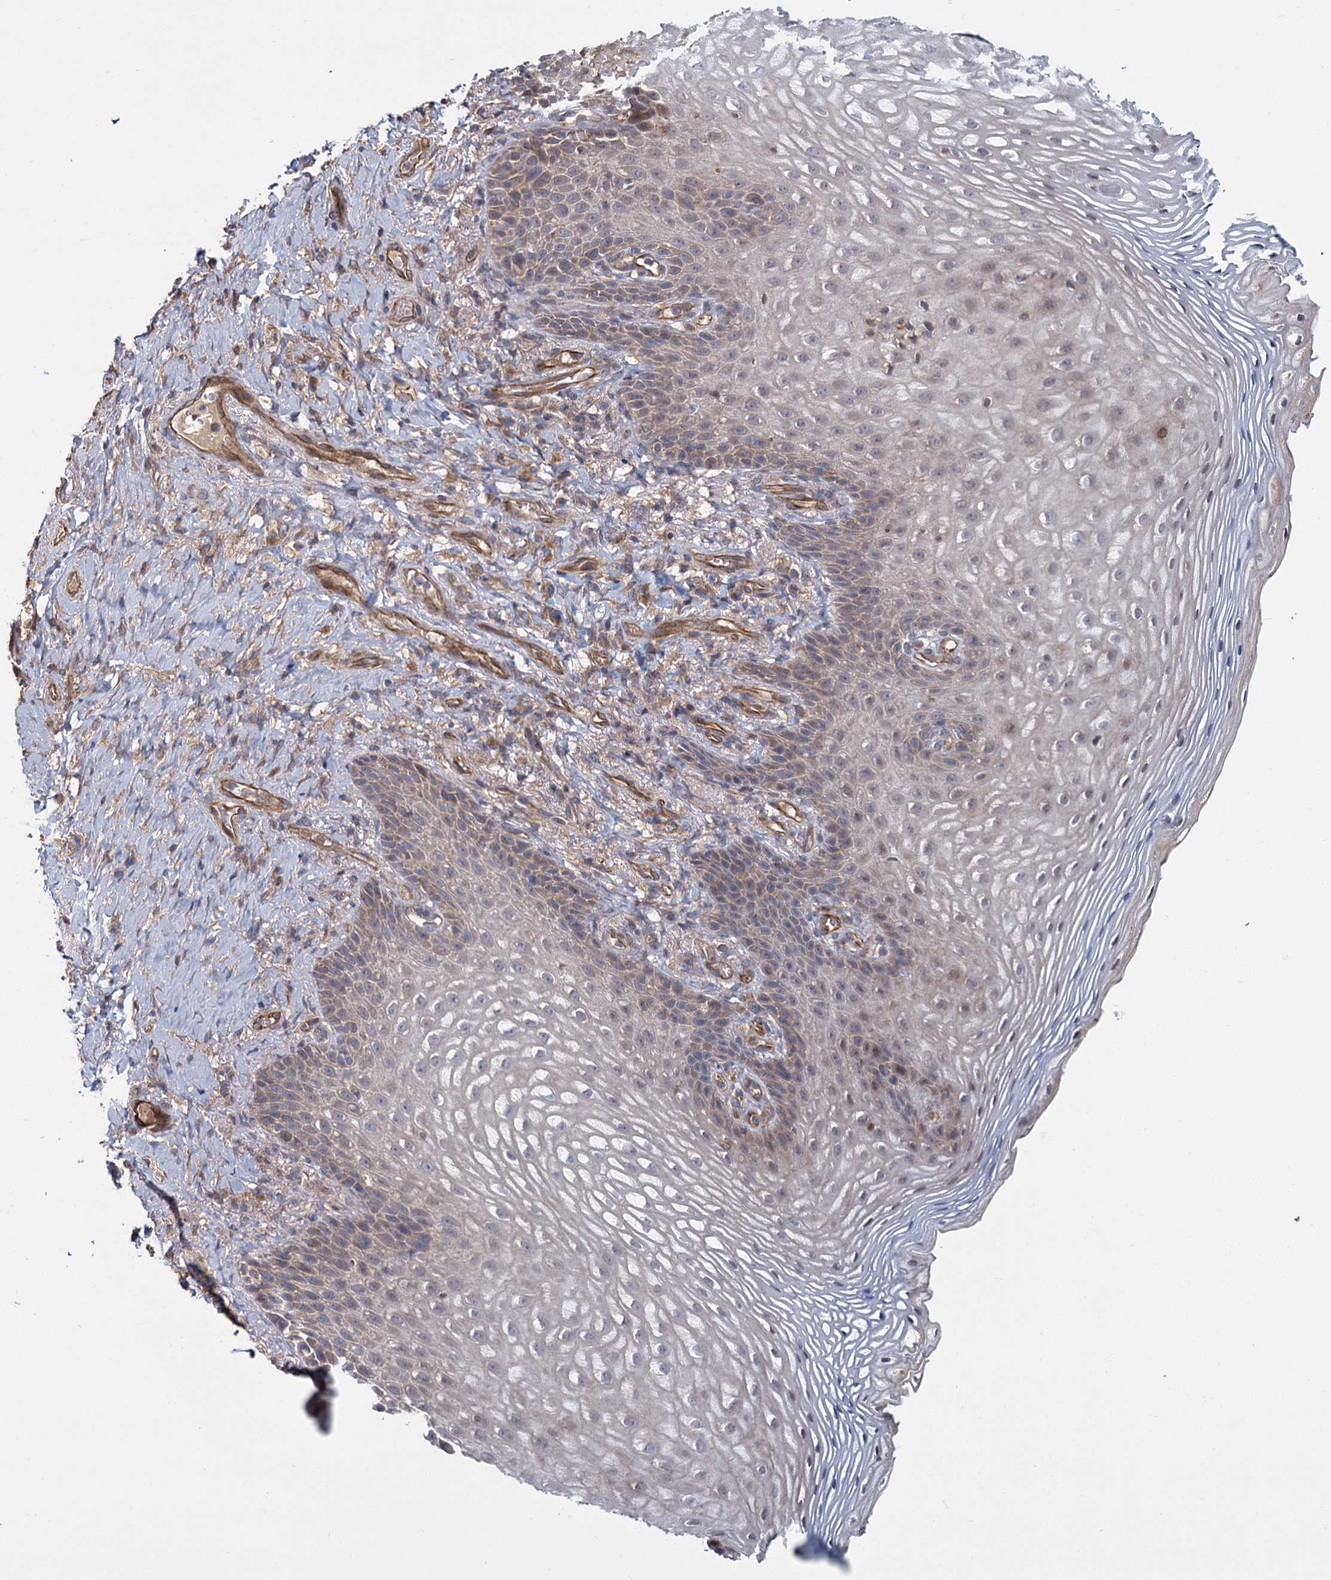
{"staining": {"intensity": "weak", "quantity": ">75%", "location": "cytoplasmic/membranous"}, "tissue": "vagina", "cell_type": "Squamous epithelial cells", "image_type": "normal", "snomed": [{"axis": "morphology", "description": "Normal tissue, NOS"}, {"axis": "topography", "description": "Vagina"}], "caption": "Immunohistochemistry of unremarkable human vagina displays low levels of weak cytoplasmic/membranous positivity in about >75% of squamous epithelial cells.", "gene": "MTRR", "patient": {"sex": "female", "age": 60}}